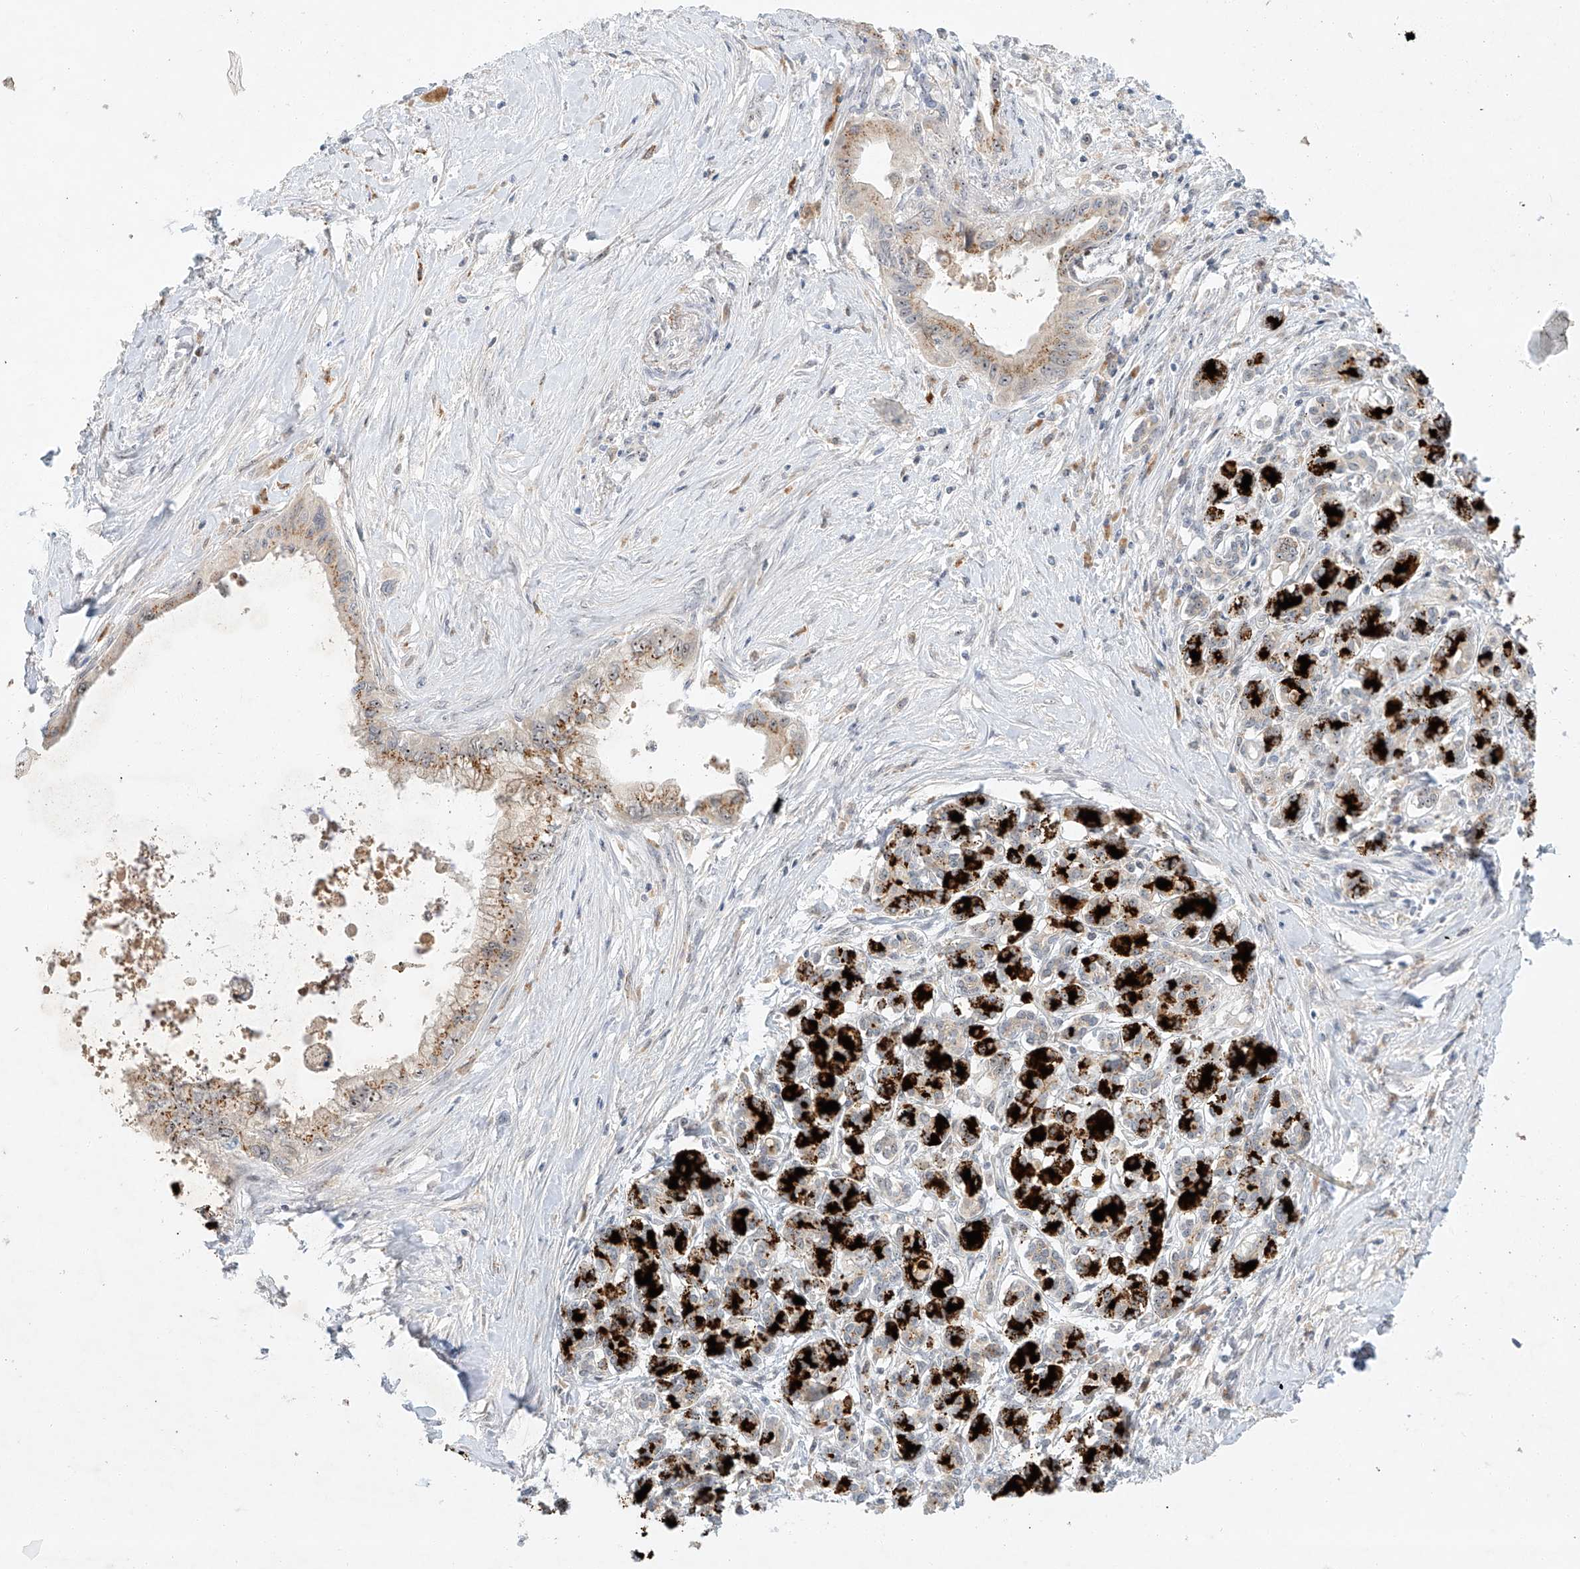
{"staining": {"intensity": "weak", "quantity": "25%-75%", "location": "cytoplasmic/membranous"}, "tissue": "pancreatic cancer", "cell_type": "Tumor cells", "image_type": "cancer", "snomed": [{"axis": "morphology", "description": "Adenocarcinoma, NOS"}, {"axis": "topography", "description": "Pancreas"}], "caption": "About 25%-75% of tumor cells in human pancreatic cancer show weak cytoplasmic/membranous protein positivity as visualized by brown immunohistochemical staining.", "gene": "PAK6", "patient": {"sex": "female", "age": 73}}